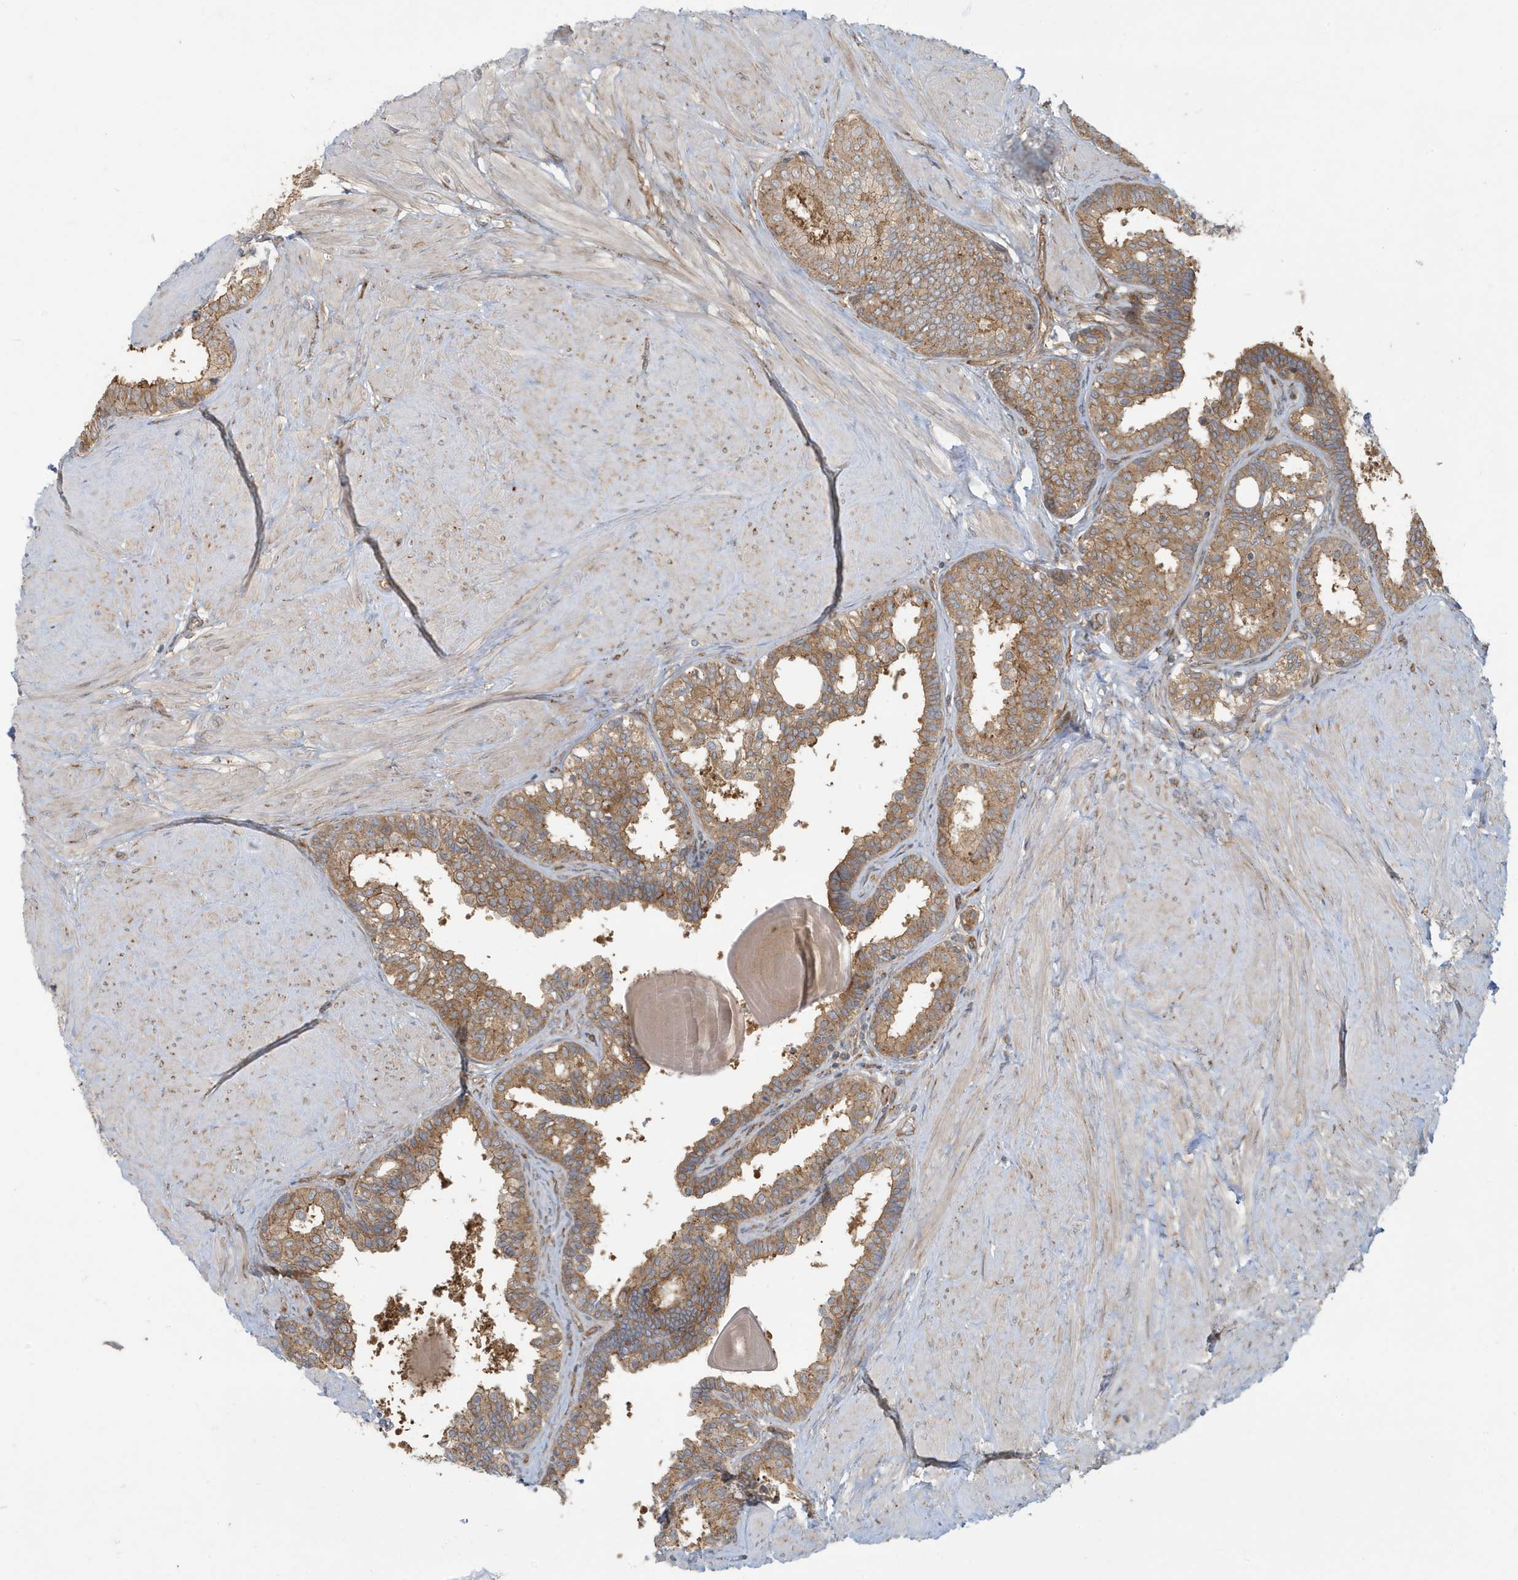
{"staining": {"intensity": "moderate", "quantity": ">75%", "location": "cytoplasmic/membranous"}, "tissue": "prostate", "cell_type": "Glandular cells", "image_type": "normal", "snomed": [{"axis": "morphology", "description": "Normal tissue, NOS"}, {"axis": "topography", "description": "Prostate"}], "caption": "A photomicrograph of prostate stained for a protein demonstrates moderate cytoplasmic/membranous brown staining in glandular cells. The staining was performed using DAB to visualize the protein expression in brown, while the nuclei were stained in blue with hematoxylin (Magnification: 20x).", "gene": "ATP23", "patient": {"sex": "male", "age": 48}}